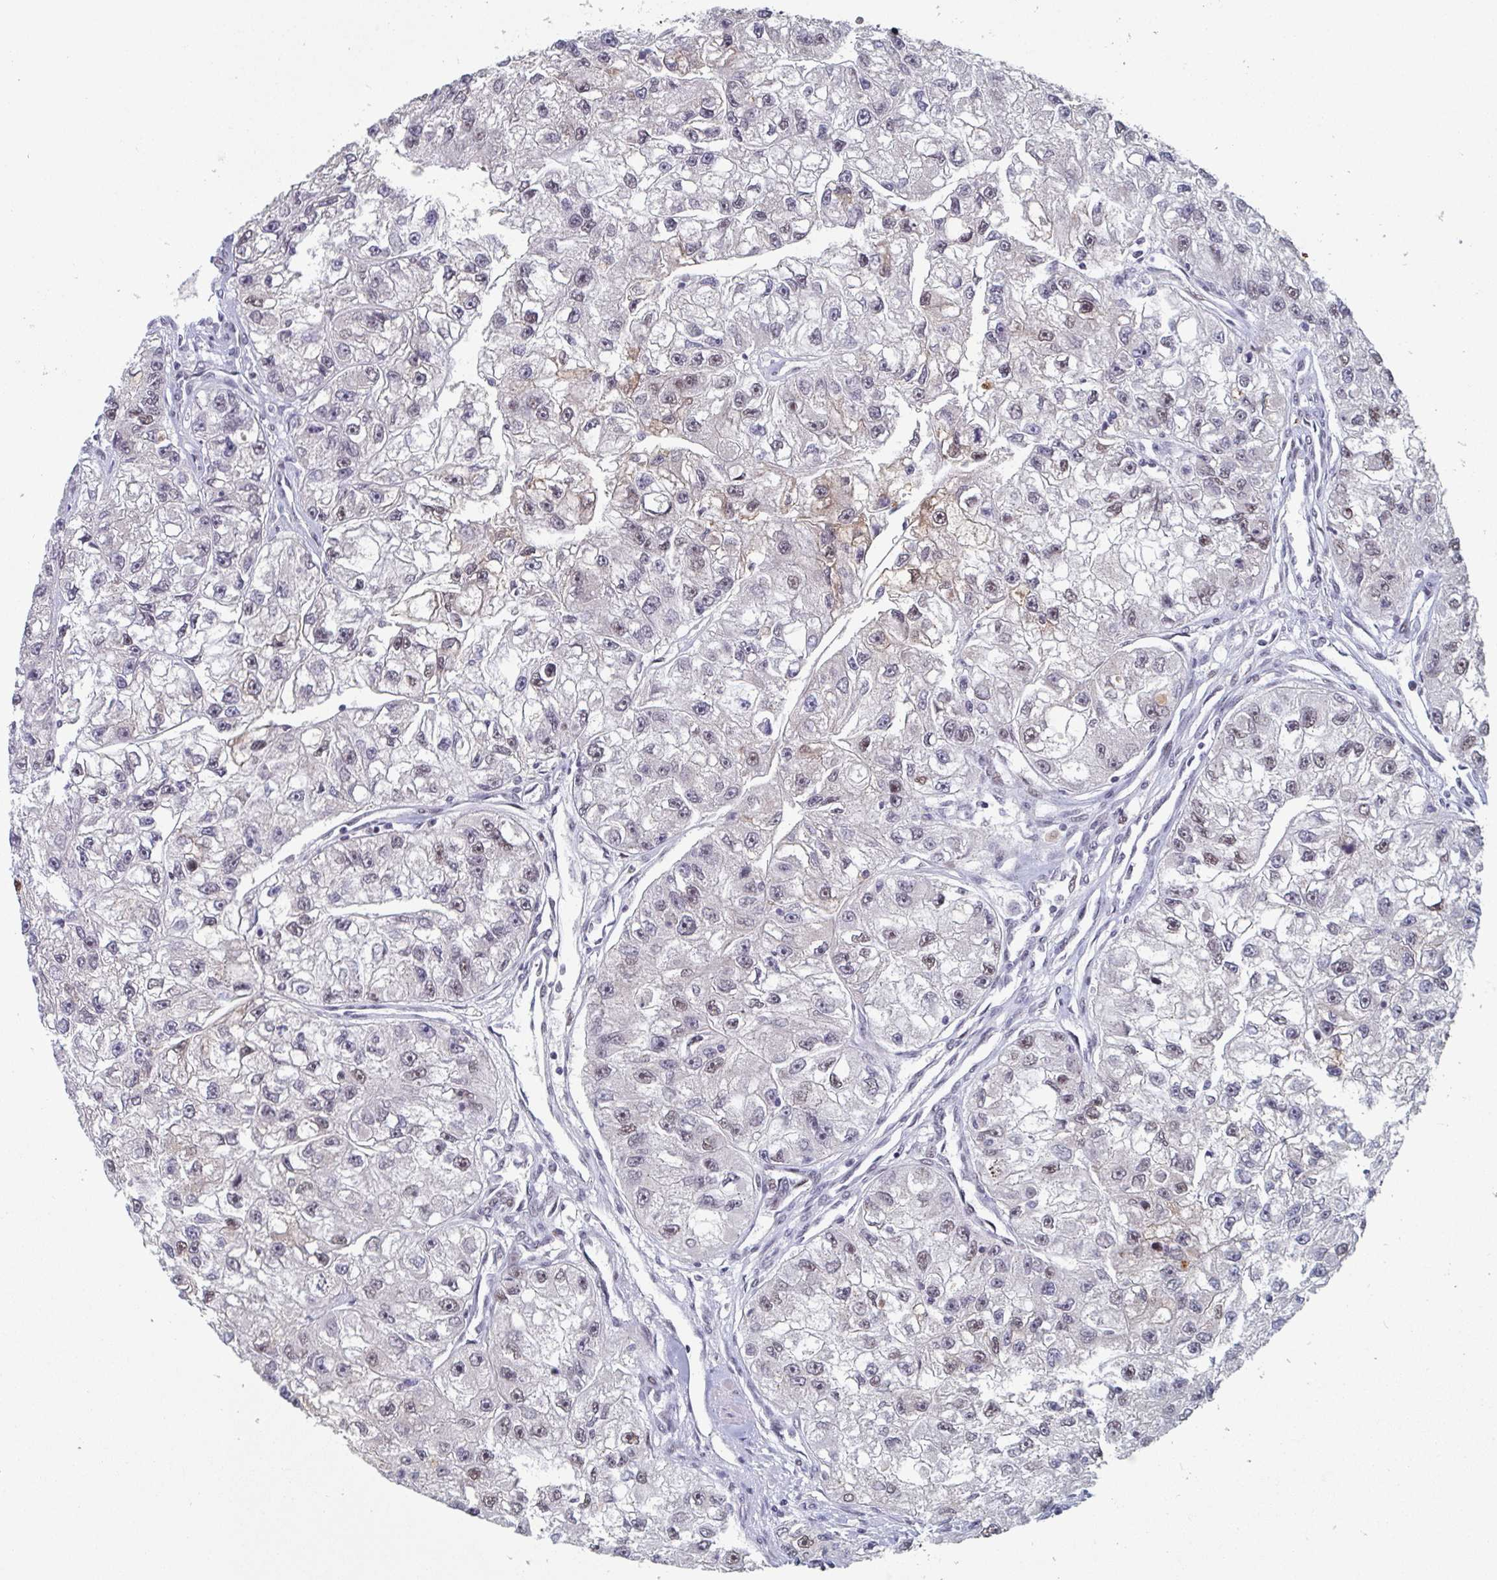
{"staining": {"intensity": "weak", "quantity": "25%-75%", "location": "nuclear"}, "tissue": "renal cancer", "cell_type": "Tumor cells", "image_type": "cancer", "snomed": [{"axis": "morphology", "description": "Adenocarcinoma, NOS"}, {"axis": "topography", "description": "Kidney"}], "caption": "The histopathology image exhibits immunohistochemical staining of adenocarcinoma (renal). There is weak nuclear expression is identified in approximately 25%-75% of tumor cells.", "gene": "RNF212", "patient": {"sex": "male", "age": 63}}